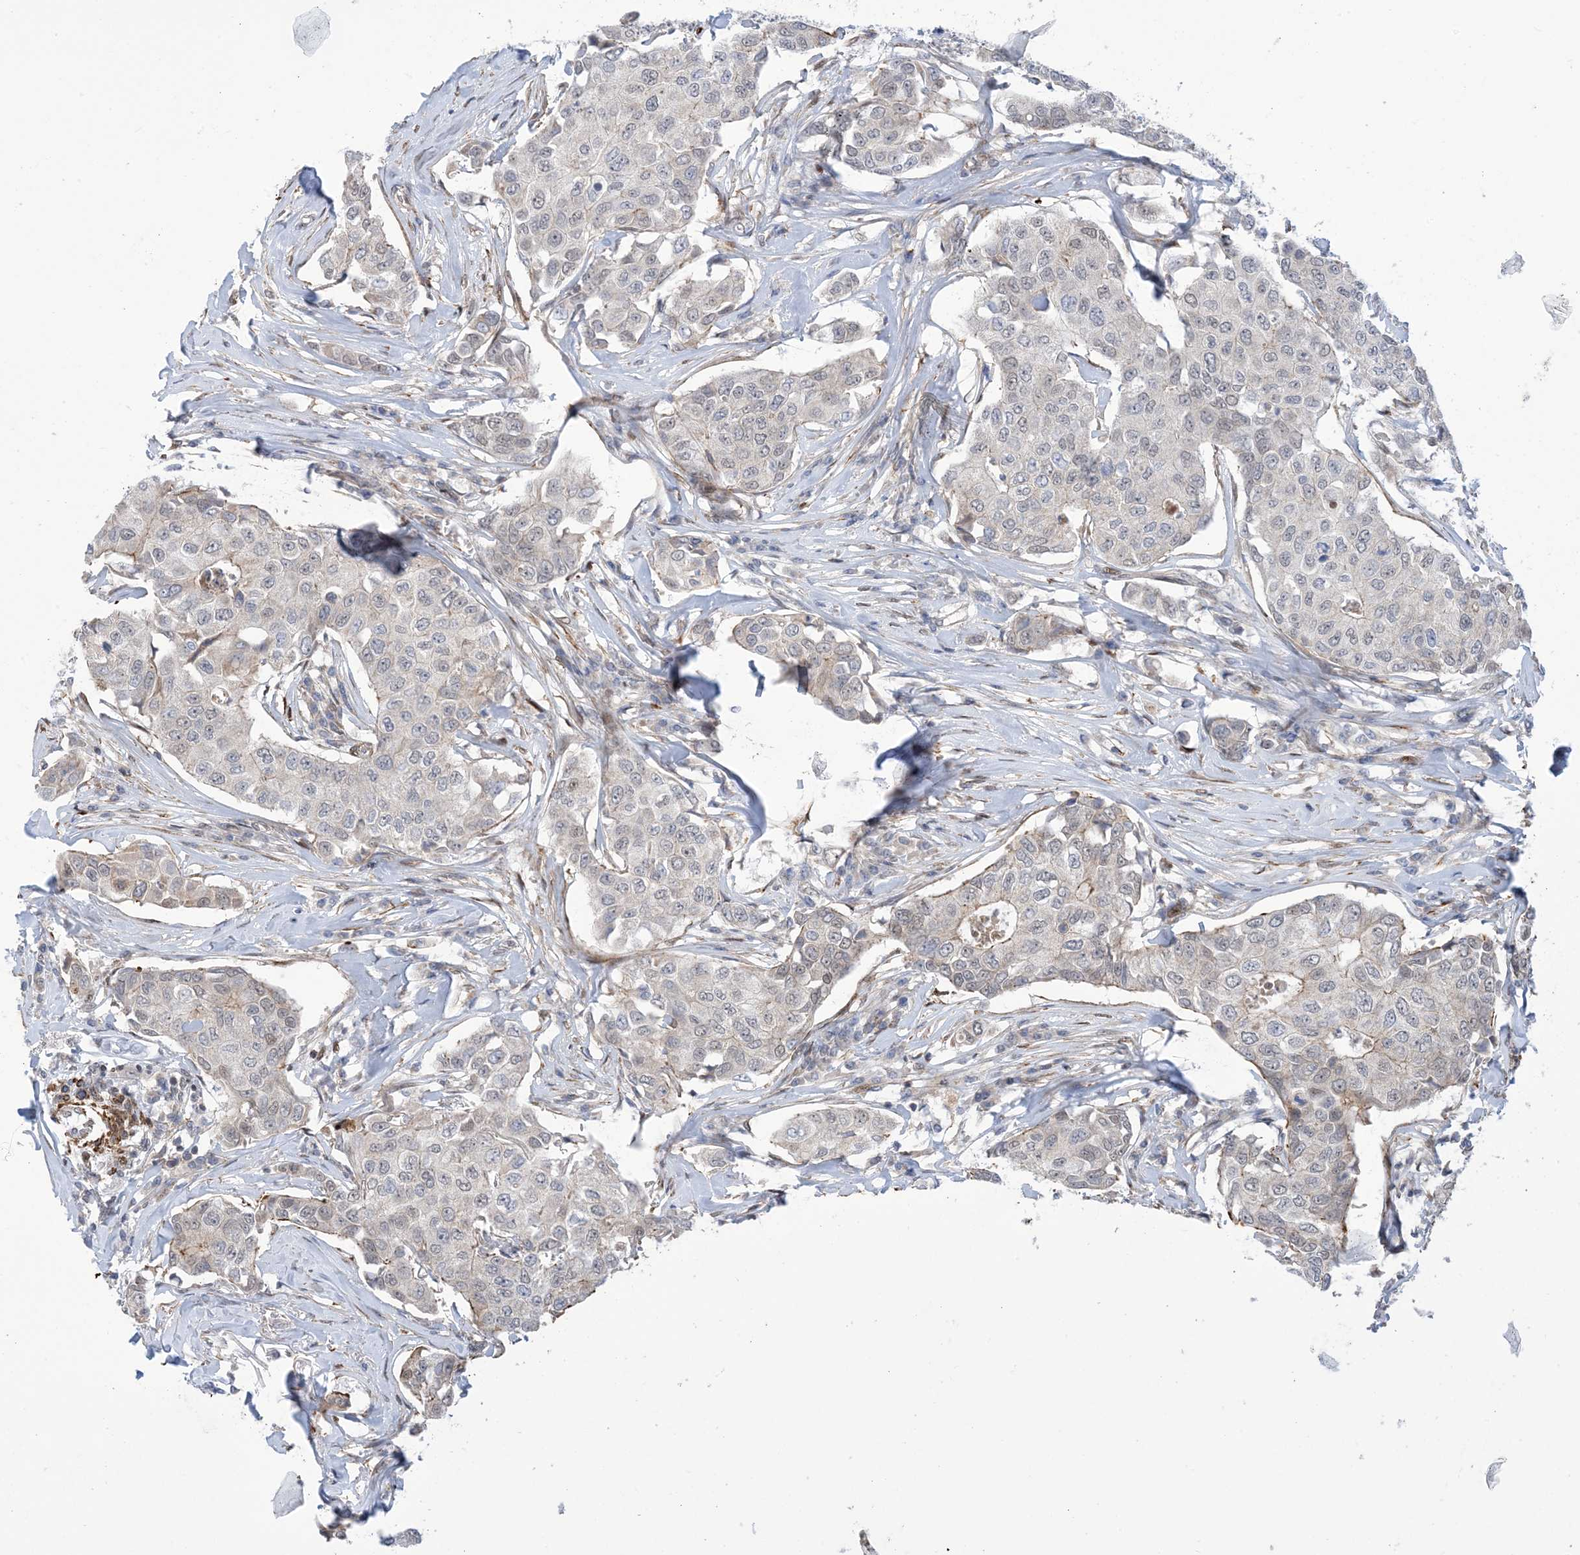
{"staining": {"intensity": "negative", "quantity": "none", "location": "none"}, "tissue": "breast cancer", "cell_type": "Tumor cells", "image_type": "cancer", "snomed": [{"axis": "morphology", "description": "Duct carcinoma"}, {"axis": "topography", "description": "Breast"}], "caption": "Breast infiltrating ductal carcinoma stained for a protein using immunohistochemistry exhibits no positivity tumor cells.", "gene": "ZNF8", "patient": {"sex": "female", "age": 80}}